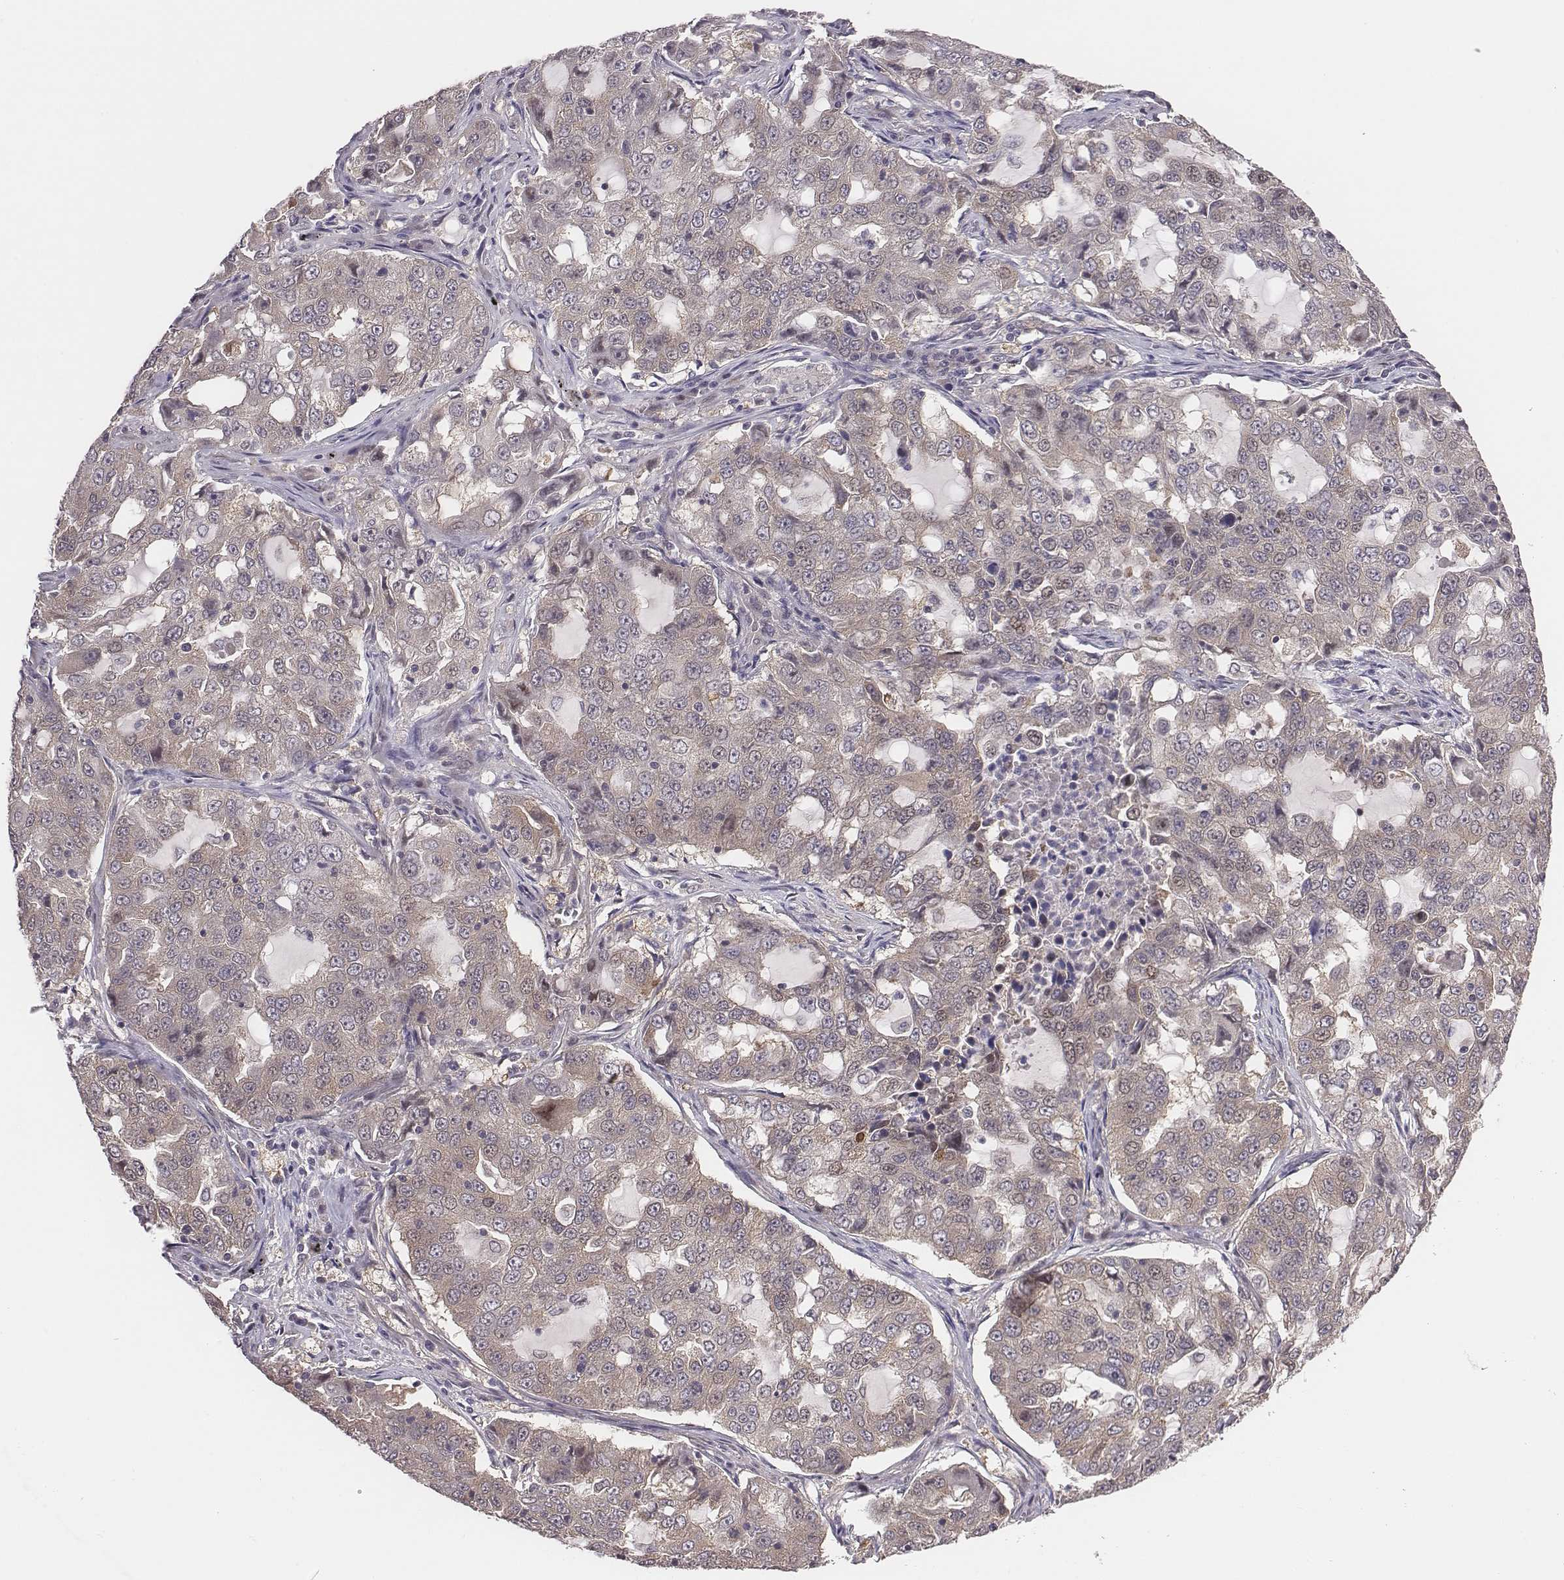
{"staining": {"intensity": "weak", "quantity": ">75%", "location": "cytoplasmic/membranous"}, "tissue": "lung cancer", "cell_type": "Tumor cells", "image_type": "cancer", "snomed": [{"axis": "morphology", "description": "Adenocarcinoma, NOS"}, {"axis": "topography", "description": "Lung"}], "caption": "The micrograph reveals immunohistochemical staining of lung cancer. There is weak cytoplasmic/membranous staining is seen in approximately >75% of tumor cells.", "gene": "SMURF2", "patient": {"sex": "female", "age": 61}}